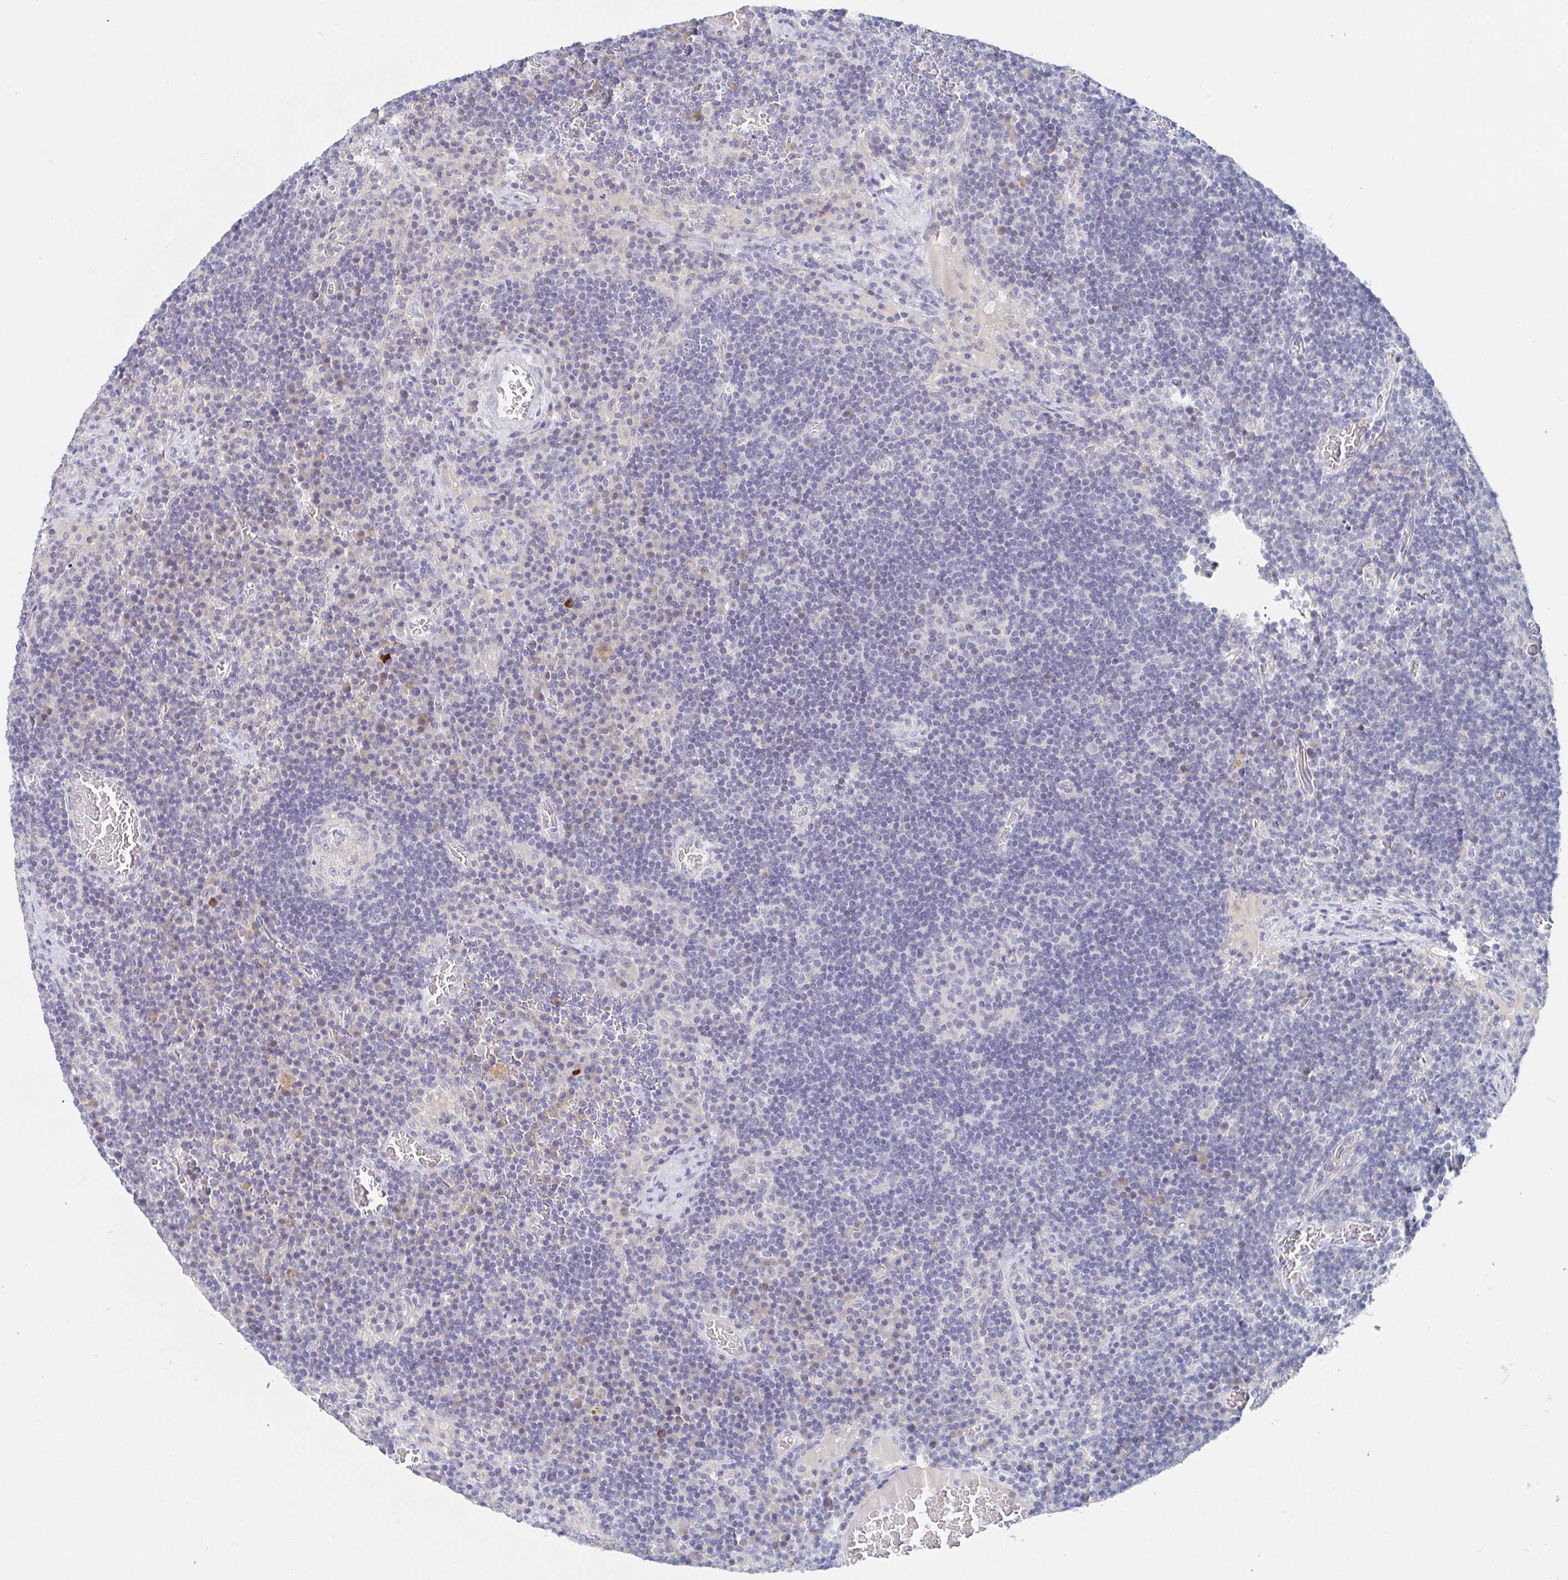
{"staining": {"intensity": "negative", "quantity": "none", "location": "none"}, "tissue": "lymph node", "cell_type": "Germinal center cells", "image_type": "normal", "snomed": [{"axis": "morphology", "description": "Normal tissue, NOS"}, {"axis": "topography", "description": "Lymph node"}], "caption": "The photomicrograph demonstrates no significant expression in germinal center cells of lymph node.", "gene": "ZNF100", "patient": {"sex": "male", "age": 67}}